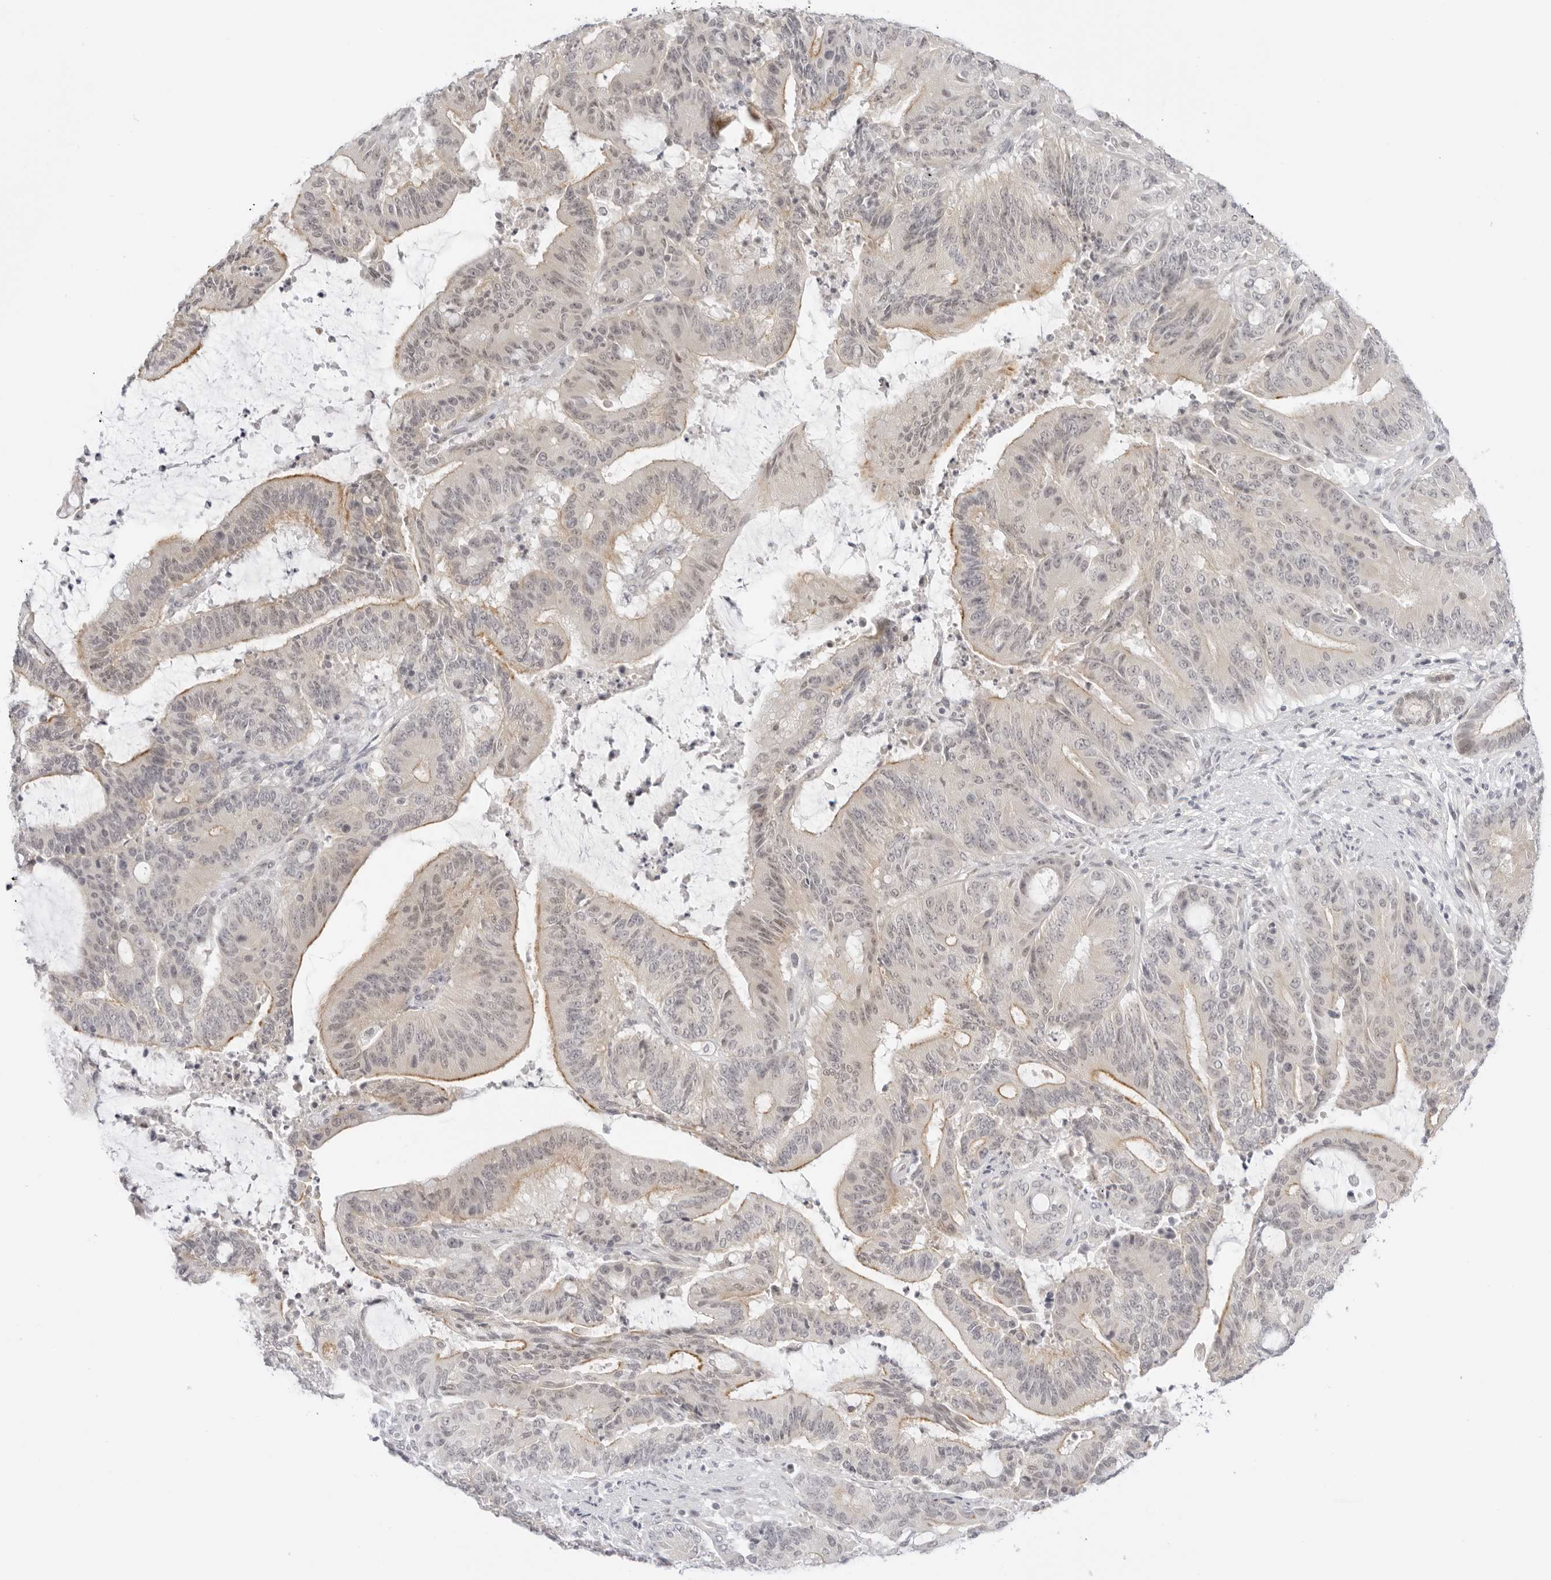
{"staining": {"intensity": "weak", "quantity": "25%-75%", "location": "cytoplasmic/membranous"}, "tissue": "liver cancer", "cell_type": "Tumor cells", "image_type": "cancer", "snomed": [{"axis": "morphology", "description": "Normal tissue, NOS"}, {"axis": "morphology", "description": "Cholangiocarcinoma"}, {"axis": "topography", "description": "Liver"}, {"axis": "topography", "description": "Peripheral nerve tissue"}], "caption": "Liver cancer (cholangiocarcinoma) tissue demonstrates weak cytoplasmic/membranous positivity in about 25%-75% of tumor cells The staining was performed using DAB, with brown indicating positive protein expression. Nuclei are stained blue with hematoxylin.", "gene": "MED18", "patient": {"sex": "female", "age": 73}}